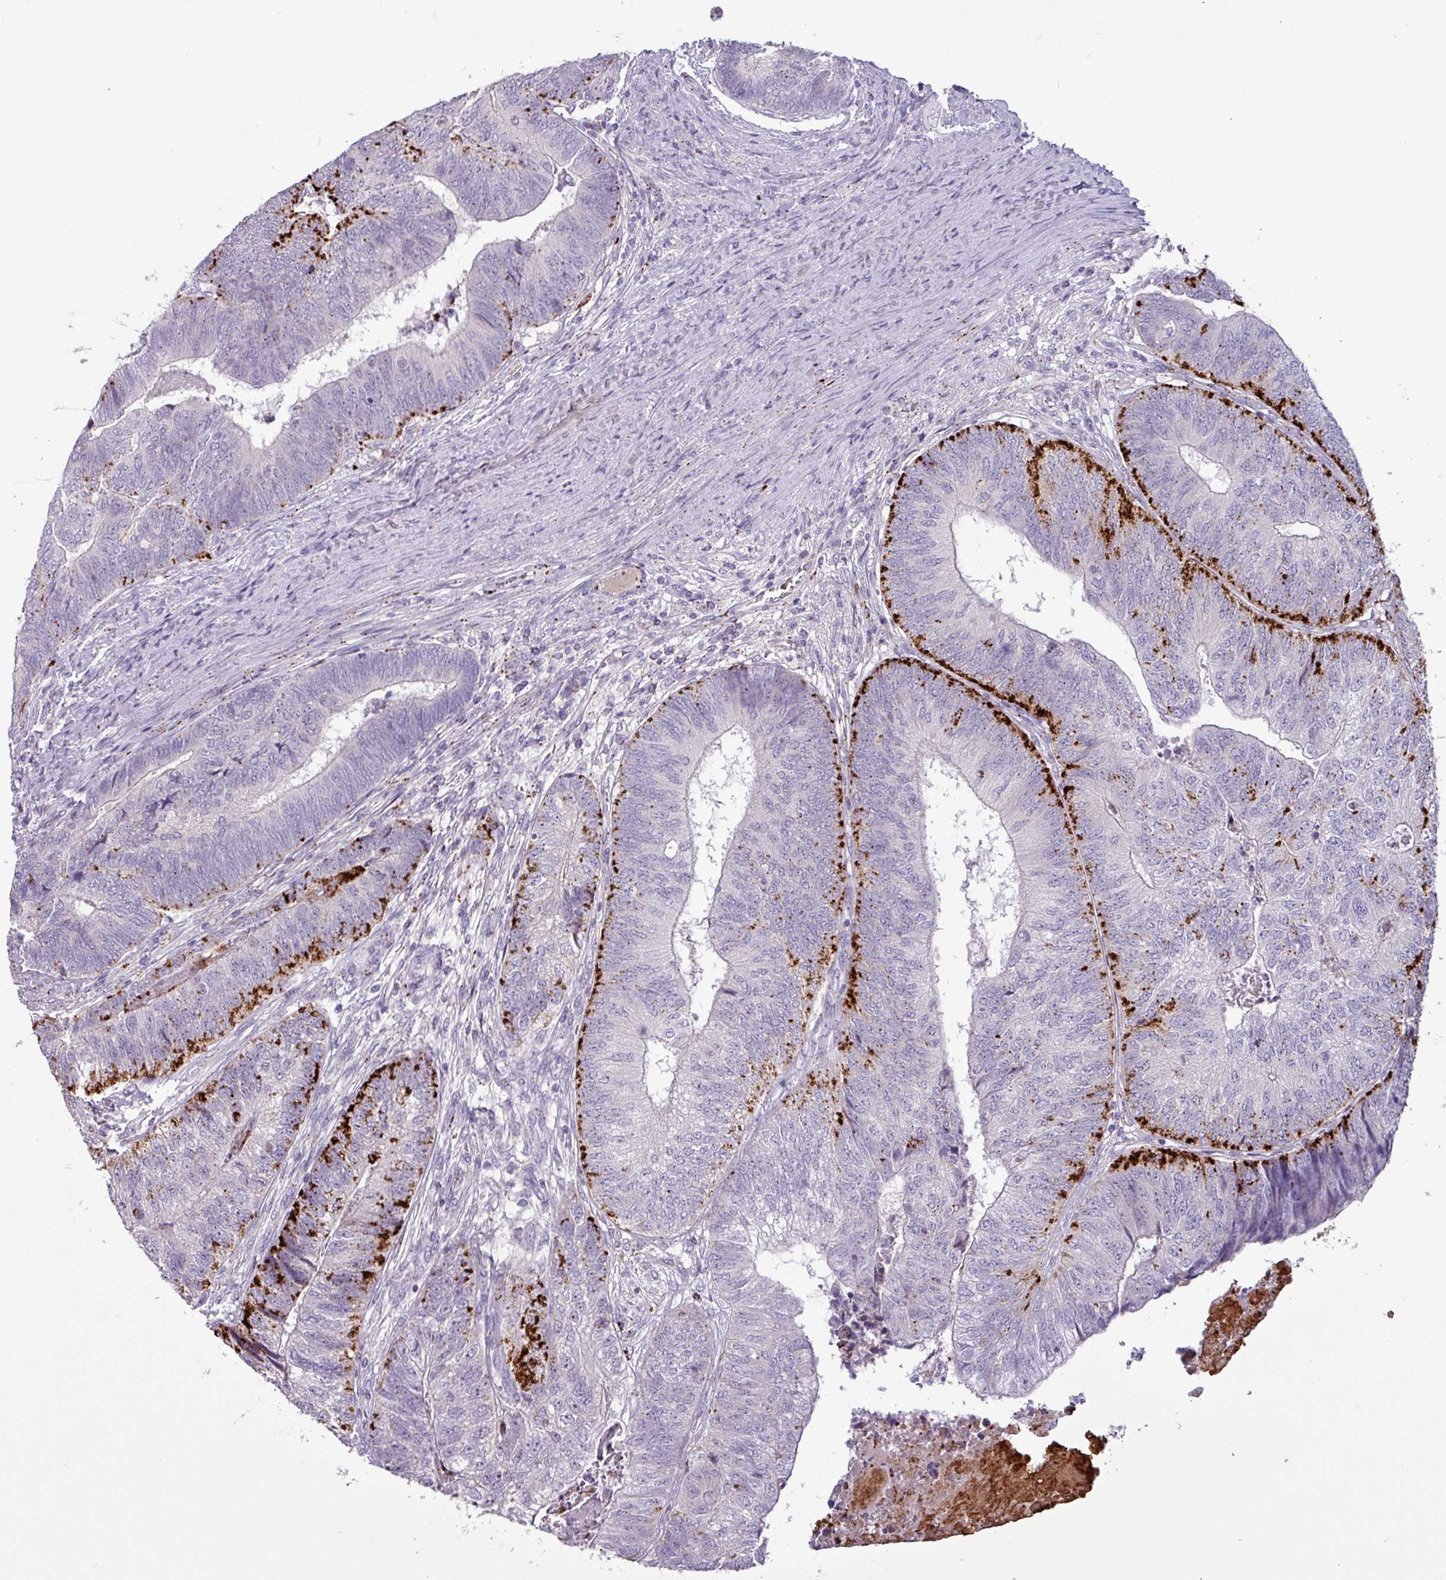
{"staining": {"intensity": "strong", "quantity": "<25%", "location": "cytoplasmic/membranous"}, "tissue": "colorectal cancer", "cell_type": "Tumor cells", "image_type": "cancer", "snomed": [{"axis": "morphology", "description": "Adenocarcinoma, NOS"}, {"axis": "topography", "description": "Colon"}], "caption": "Human colorectal cancer (adenocarcinoma) stained with a protein marker demonstrates strong staining in tumor cells.", "gene": "PLIN2", "patient": {"sex": "female", "age": 67}}